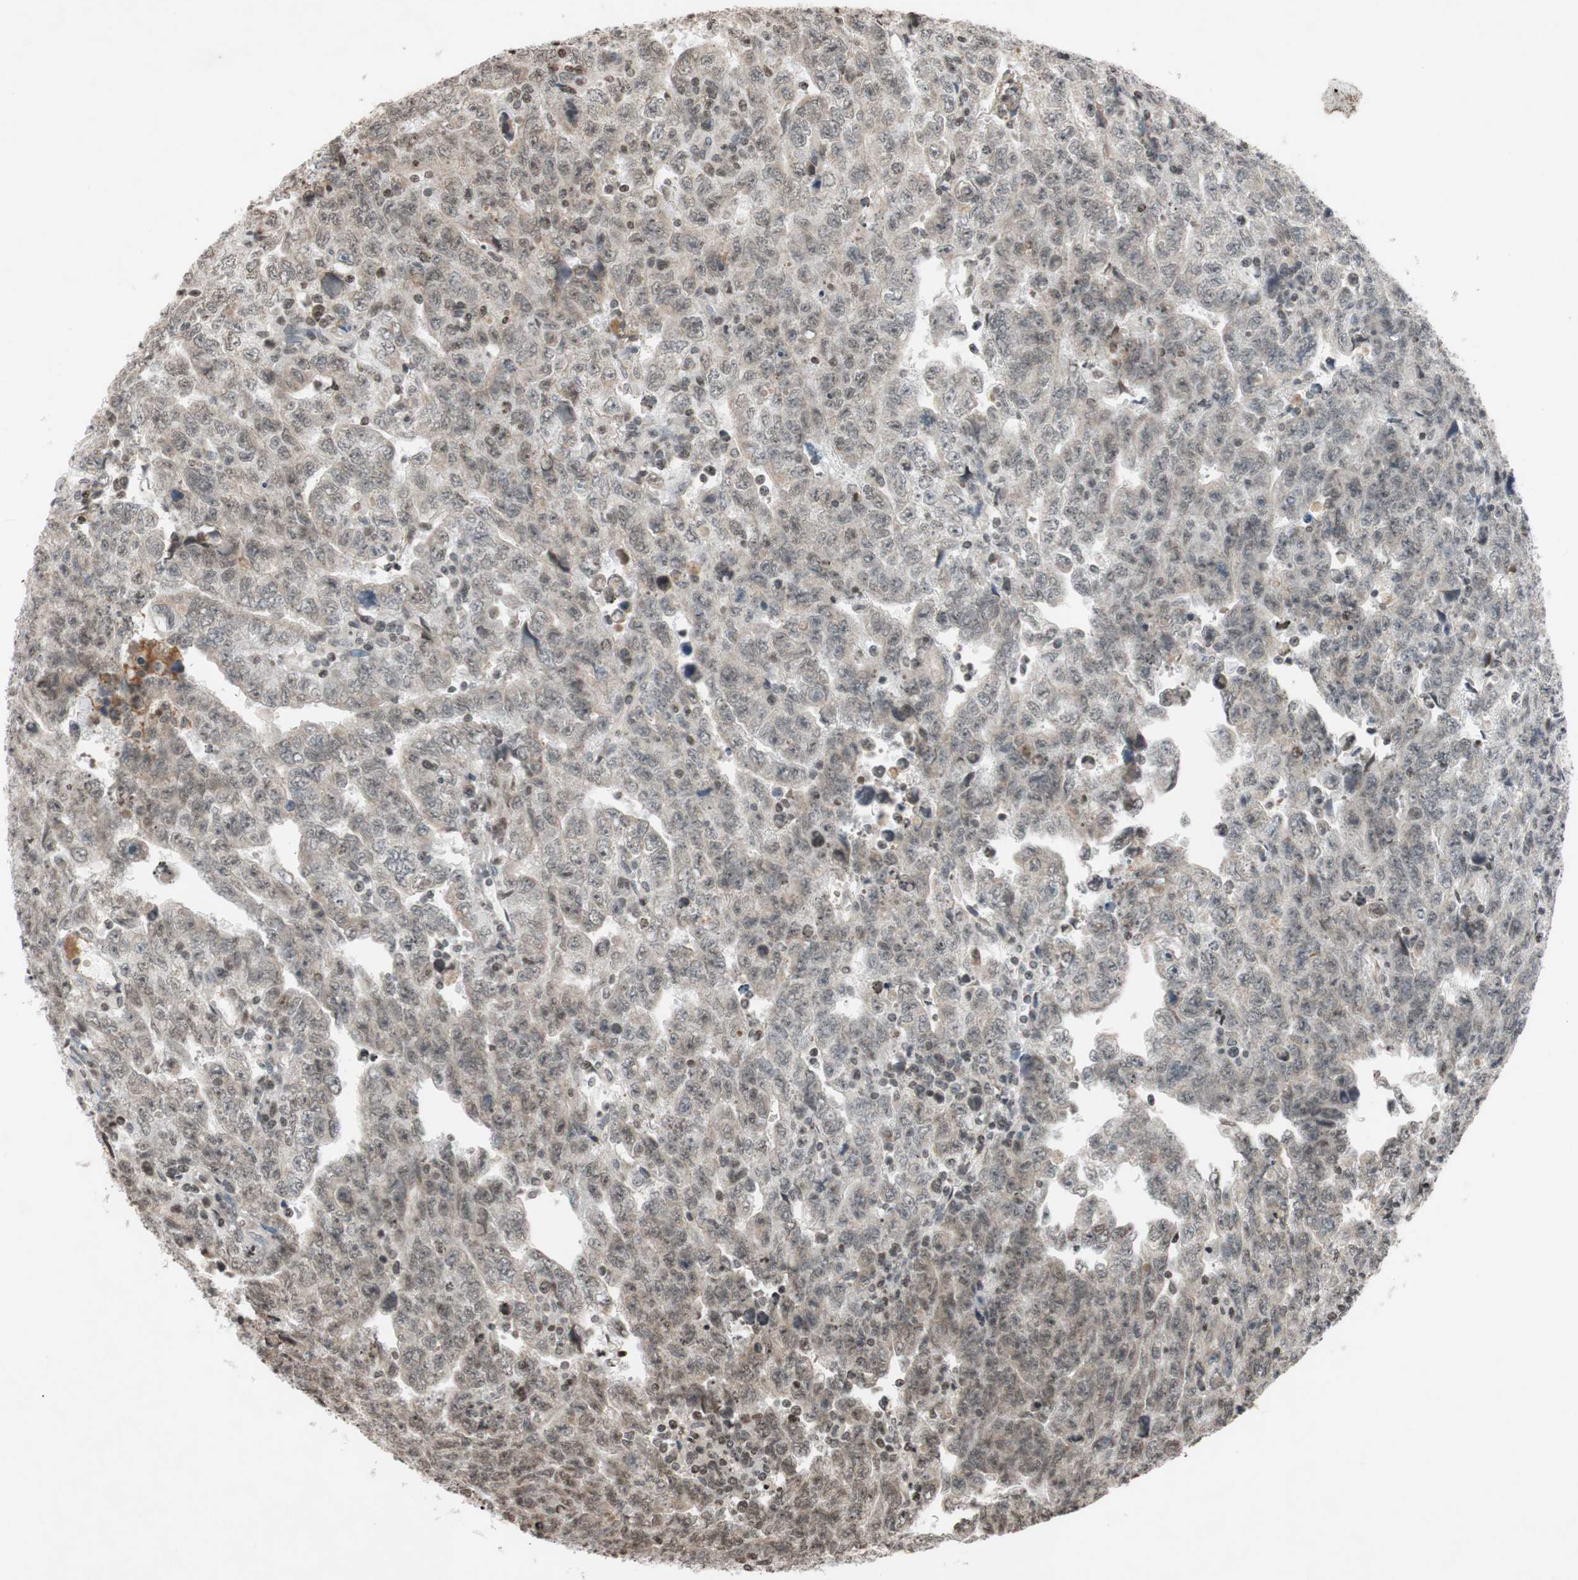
{"staining": {"intensity": "weak", "quantity": "25%-75%", "location": "cytoplasmic/membranous,nuclear"}, "tissue": "testis cancer", "cell_type": "Tumor cells", "image_type": "cancer", "snomed": [{"axis": "morphology", "description": "Carcinoma, Embryonal, NOS"}, {"axis": "topography", "description": "Testis"}], "caption": "Human testis cancer stained with a brown dye exhibits weak cytoplasmic/membranous and nuclear positive expression in about 25%-75% of tumor cells.", "gene": "MCM6", "patient": {"sex": "male", "age": 28}}